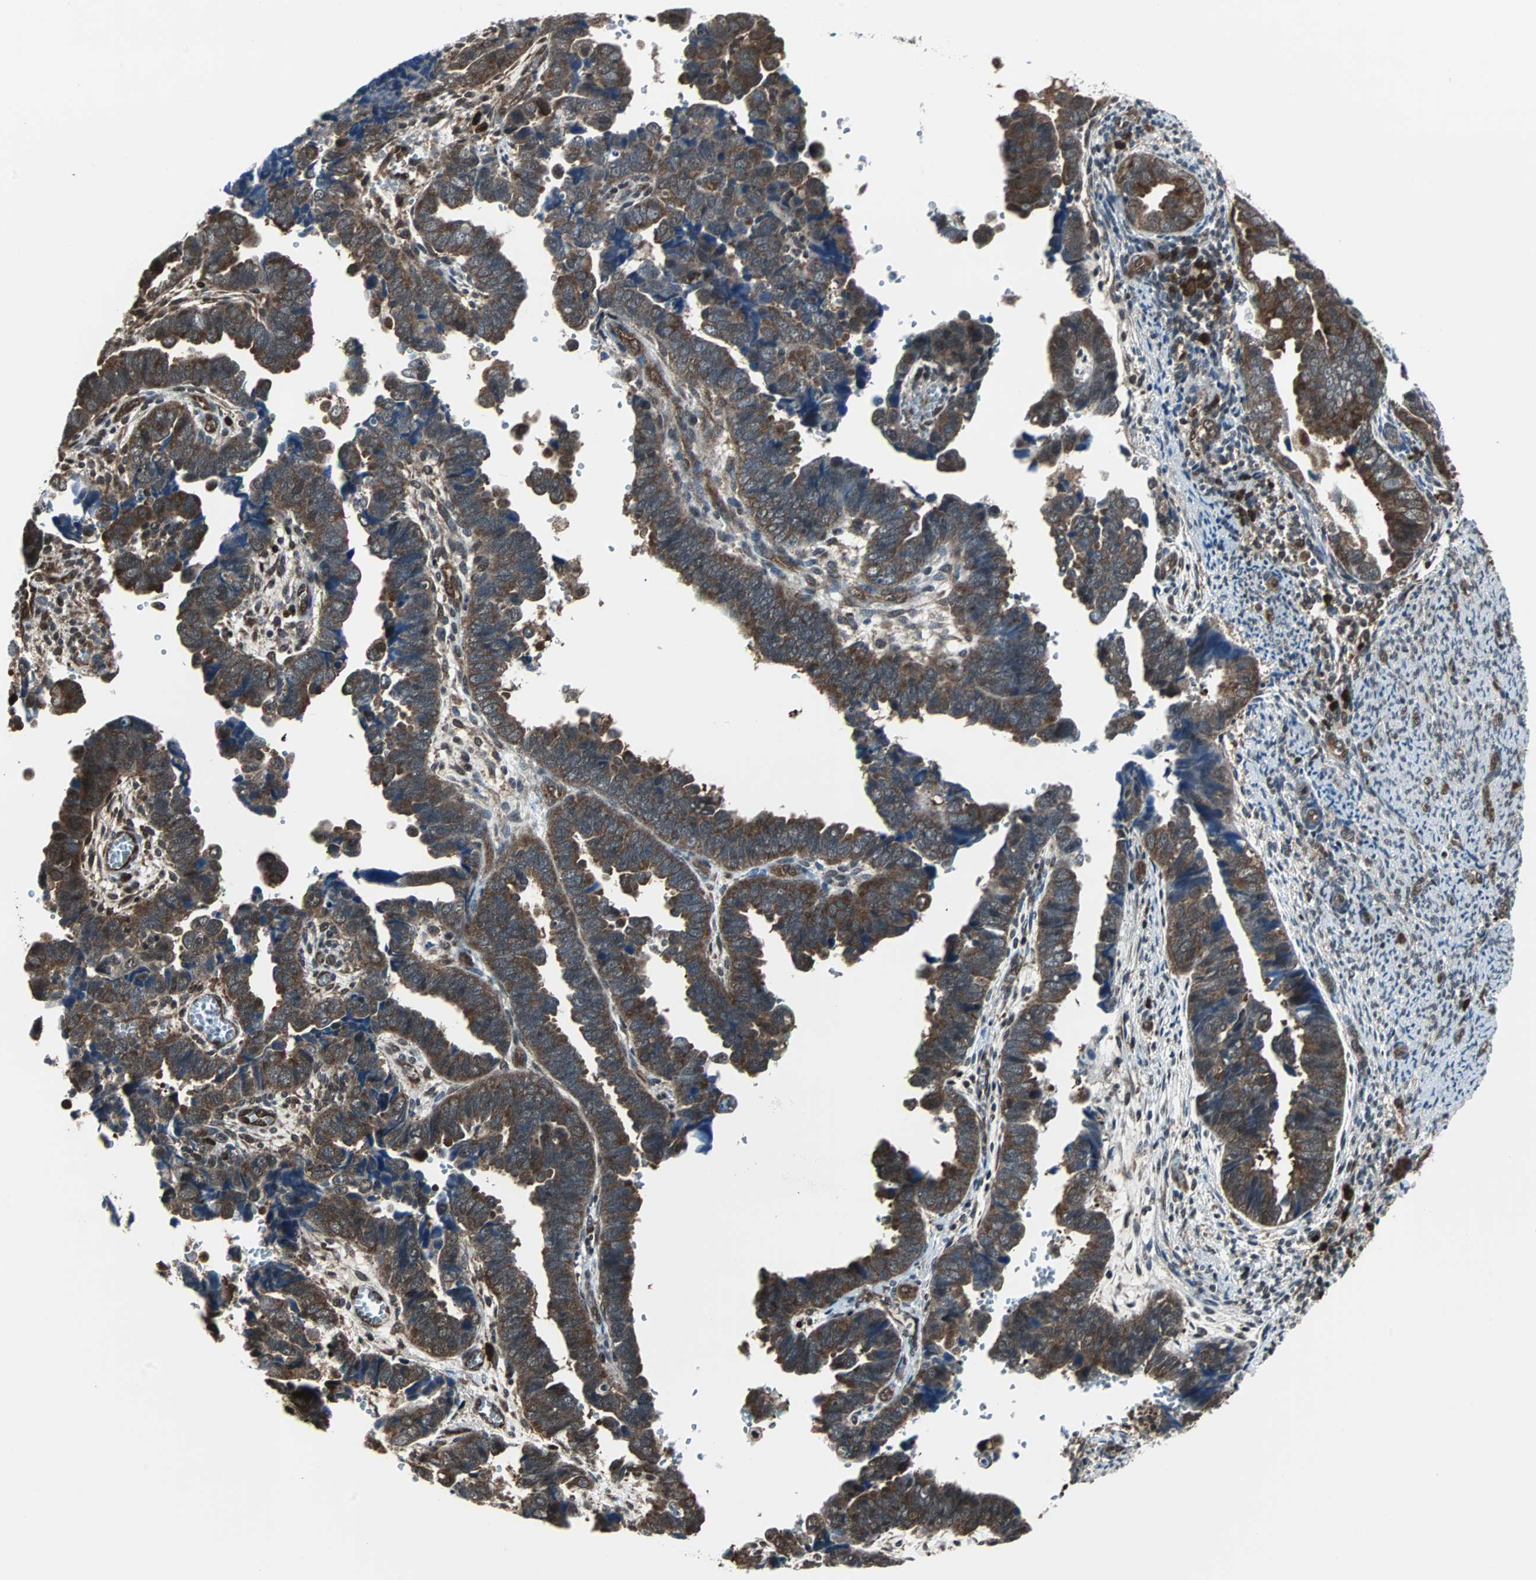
{"staining": {"intensity": "strong", "quantity": ">75%", "location": "cytoplasmic/membranous"}, "tissue": "endometrial cancer", "cell_type": "Tumor cells", "image_type": "cancer", "snomed": [{"axis": "morphology", "description": "Adenocarcinoma, NOS"}, {"axis": "topography", "description": "Endometrium"}], "caption": "Endometrial cancer was stained to show a protein in brown. There is high levels of strong cytoplasmic/membranous staining in about >75% of tumor cells.", "gene": "VCP", "patient": {"sex": "female", "age": 75}}